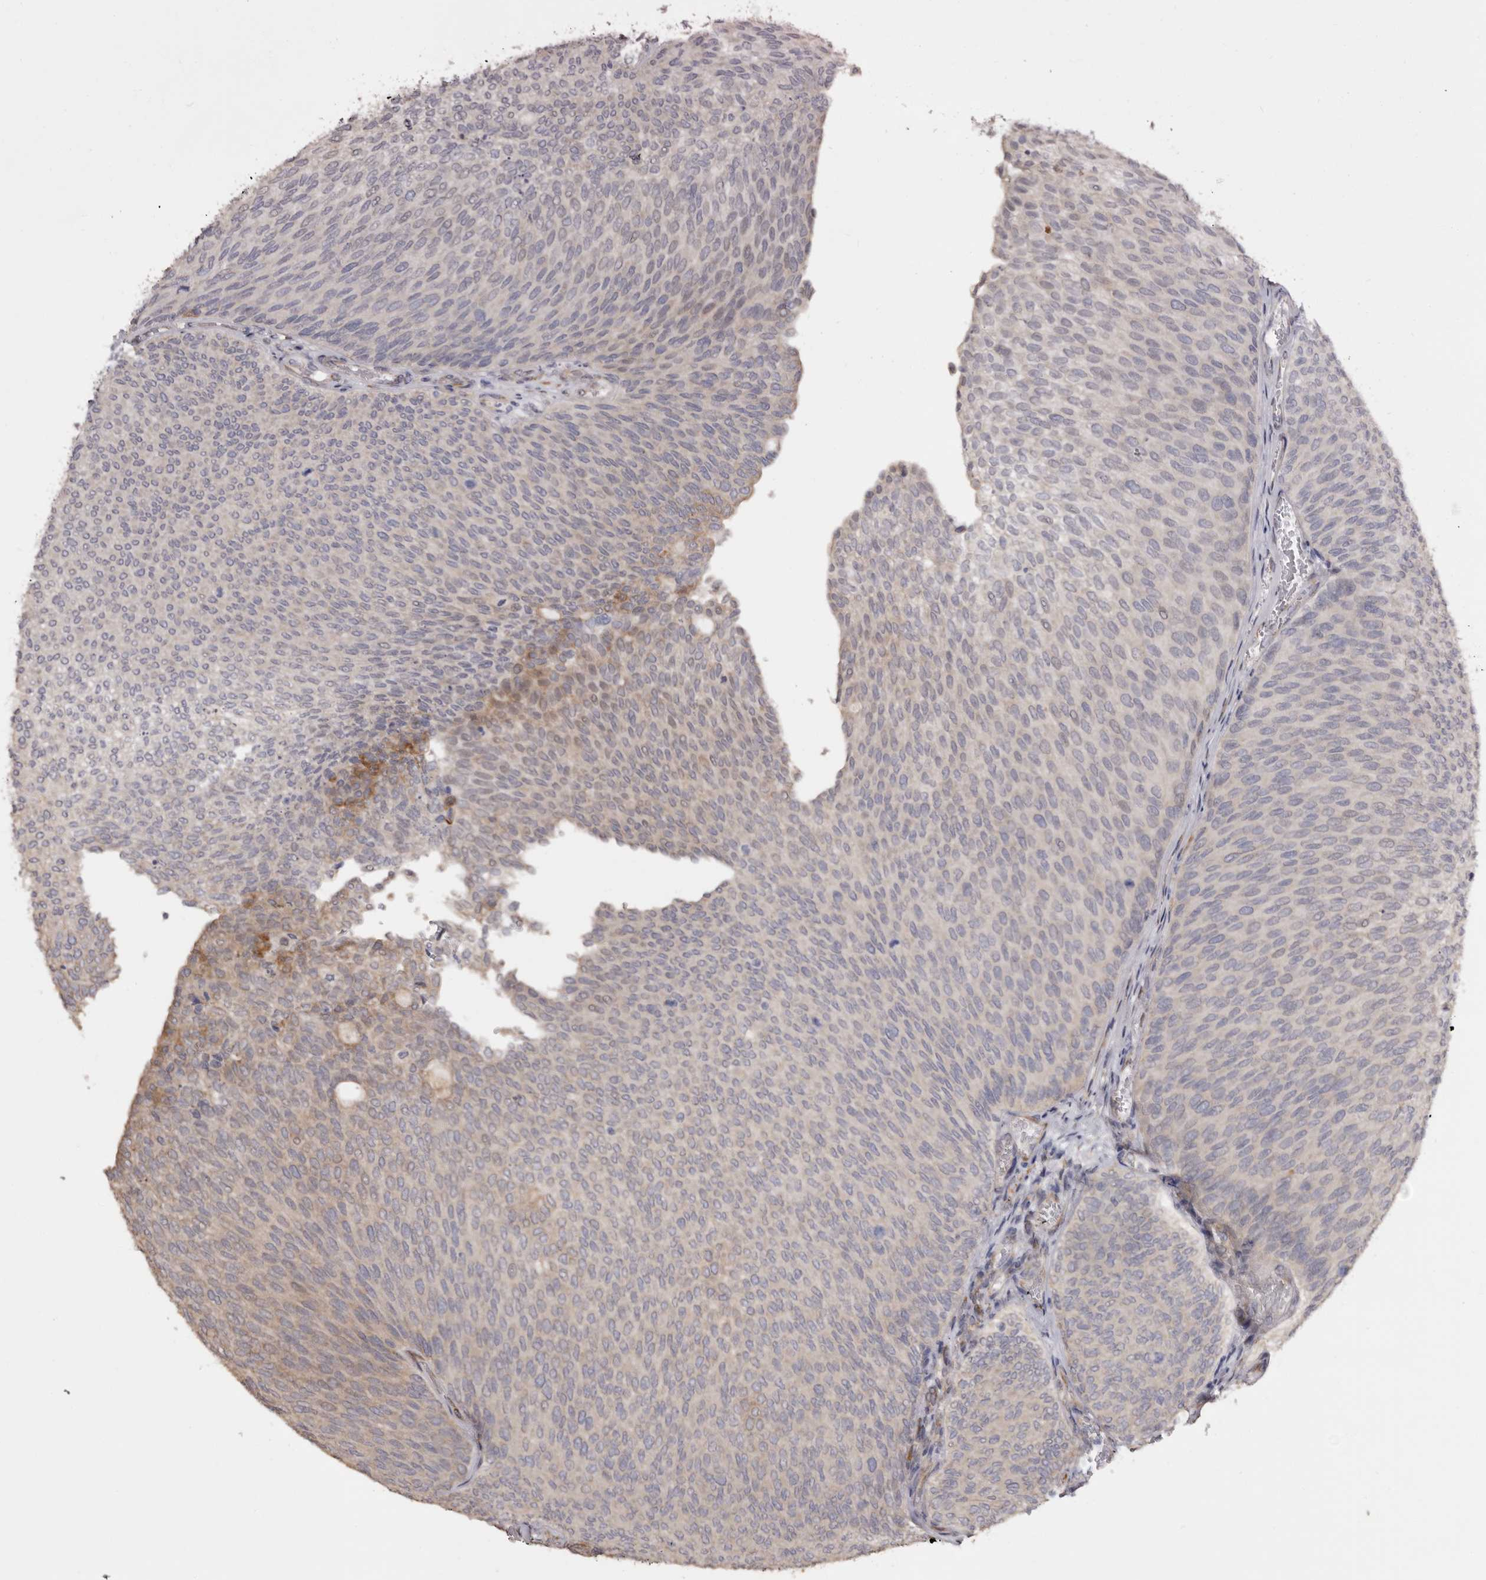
{"staining": {"intensity": "weak", "quantity": "<25%", "location": "cytoplasmic/membranous"}, "tissue": "urothelial cancer", "cell_type": "Tumor cells", "image_type": "cancer", "snomed": [{"axis": "morphology", "description": "Urothelial carcinoma, Low grade"}, {"axis": "topography", "description": "Urinary bladder"}], "caption": "The image reveals no significant staining in tumor cells of urothelial cancer. Nuclei are stained in blue.", "gene": "PIGX", "patient": {"sex": "female", "age": 79}}